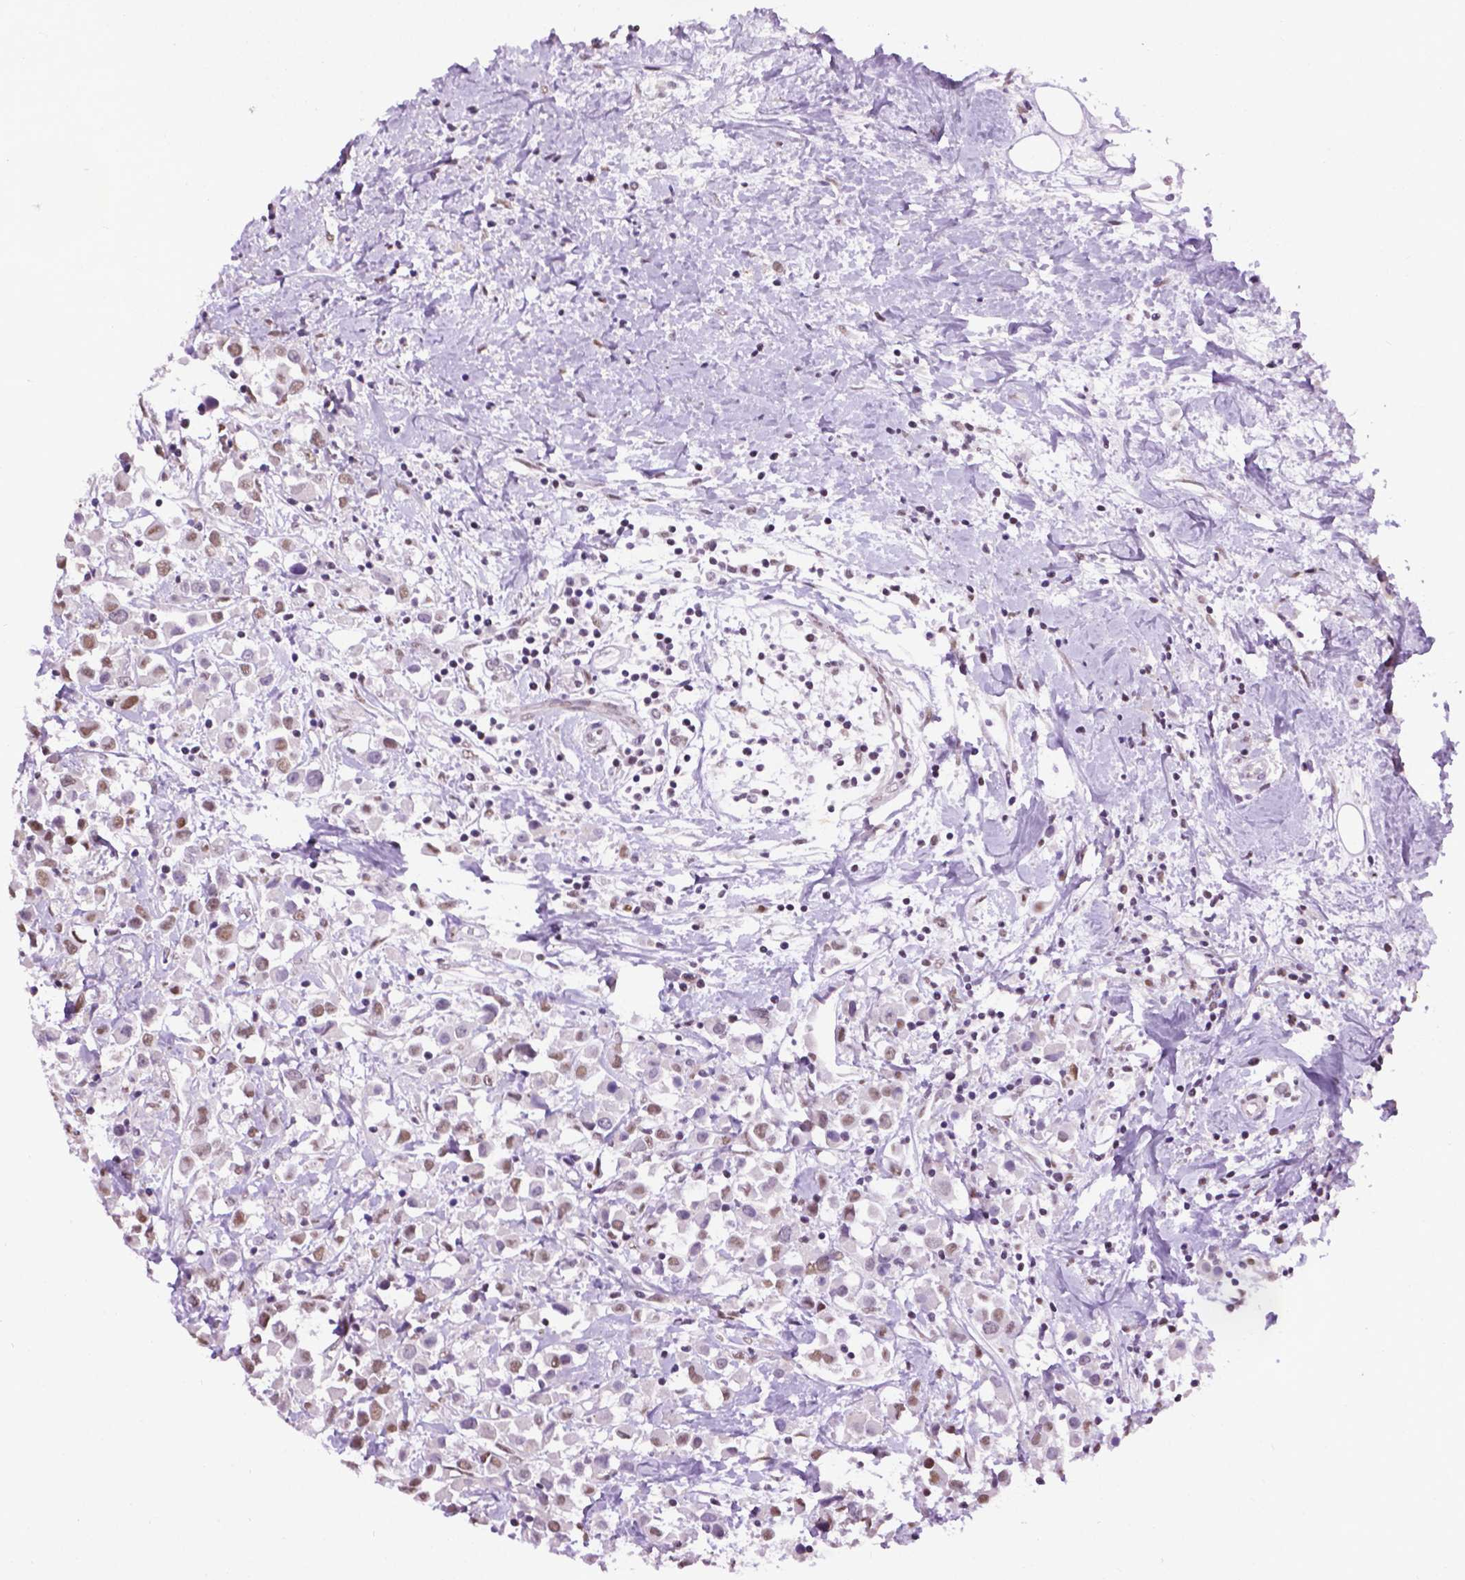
{"staining": {"intensity": "weak", "quantity": ">75%", "location": "nuclear"}, "tissue": "breast cancer", "cell_type": "Tumor cells", "image_type": "cancer", "snomed": [{"axis": "morphology", "description": "Duct carcinoma"}, {"axis": "topography", "description": "Breast"}], "caption": "Weak nuclear staining for a protein is present in about >75% of tumor cells of invasive ductal carcinoma (breast) using immunohistochemistry (IHC).", "gene": "ABI2", "patient": {"sex": "female", "age": 61}}